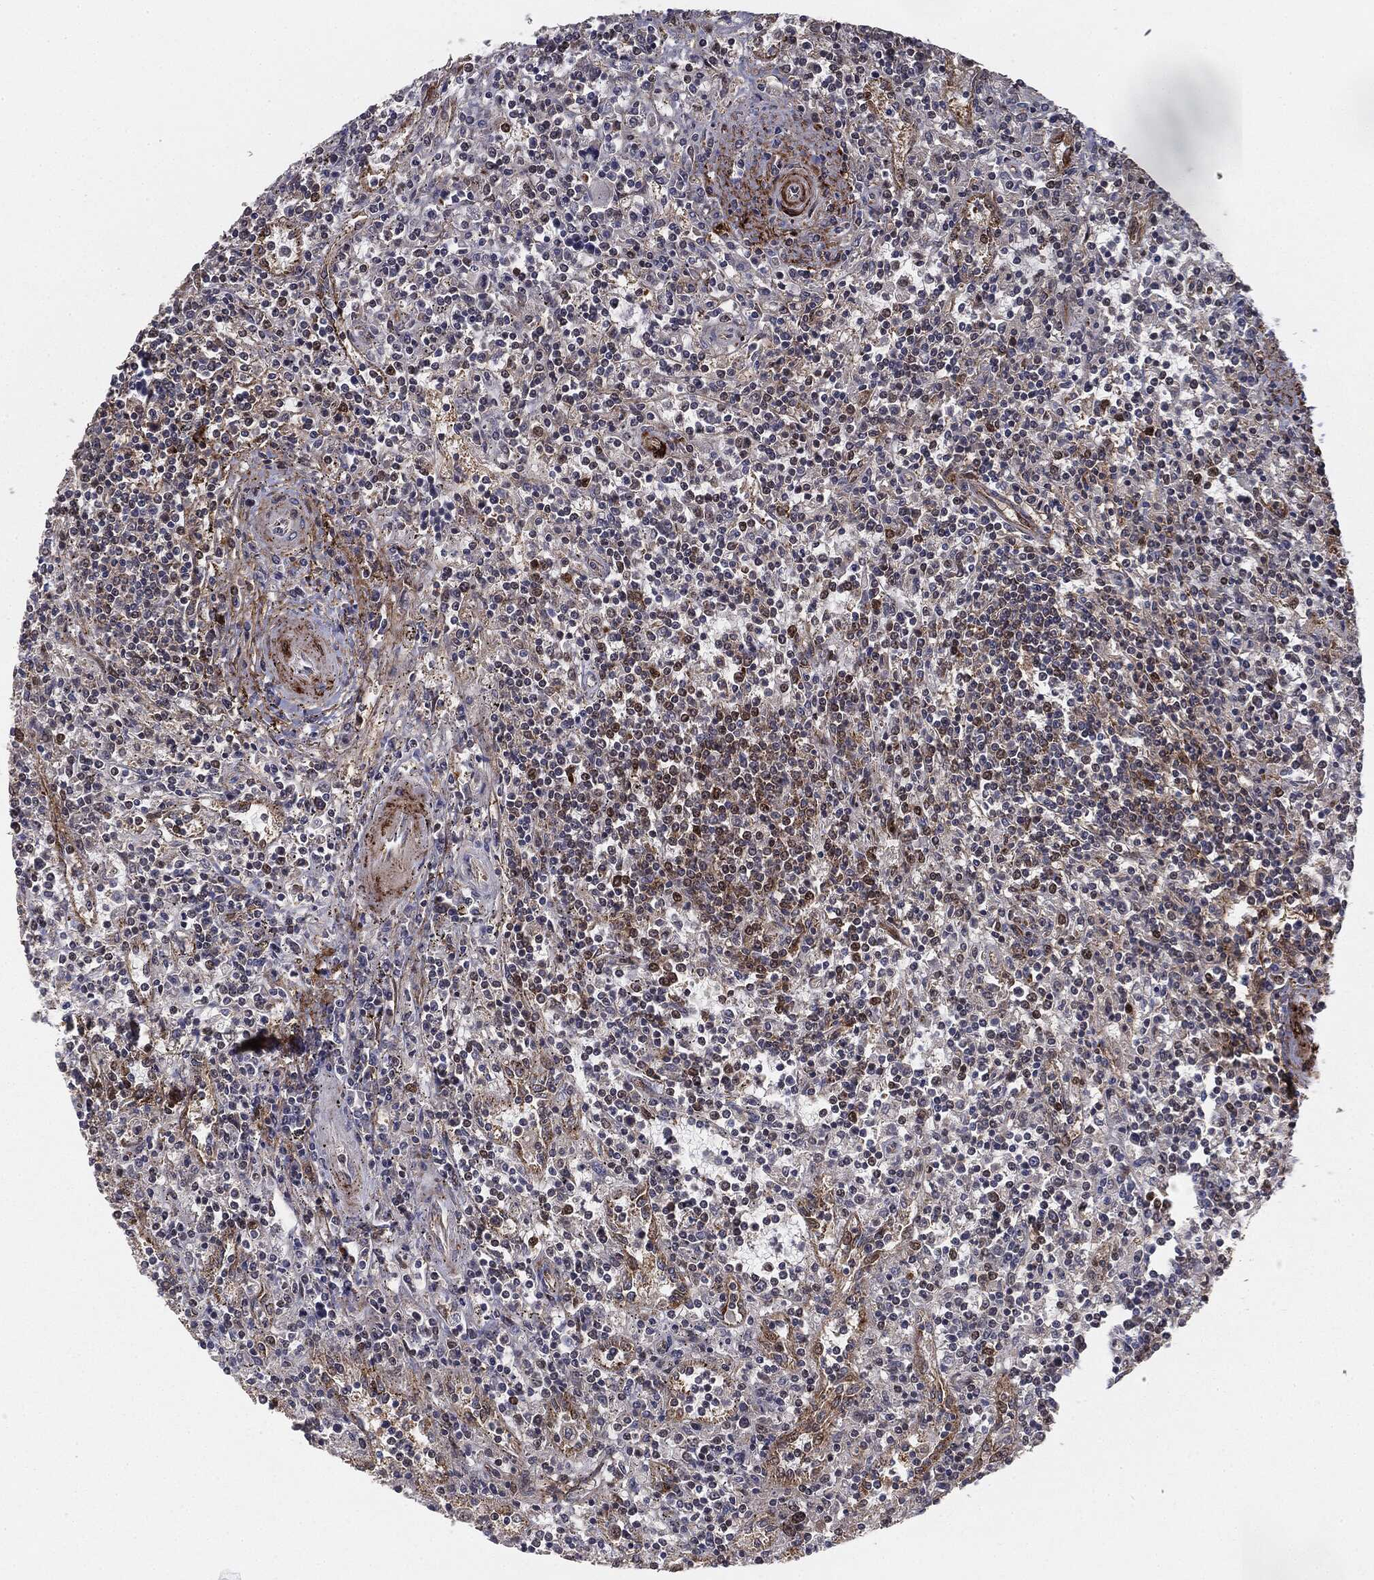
{"staining": {"intensity": "negative", "quantity": "none", "location": "none"}, "tissue": "lymphoma", "cell_type": "Tumor cells", "image_type": "cancer", "snomed": [{"axis": "morphology", "description": "Malignant lymphoma, non-Hodgkin's type, Low grade"}, {"axis": "topography", "description": "Spleen"}], "caption": "Human lymphoma stained for a protein using immunohistochemistry (IHC) demonstrates no positivity in tumor cells.", "gene": "PTEN", "patient": {"sex": "male", "age": 62}}